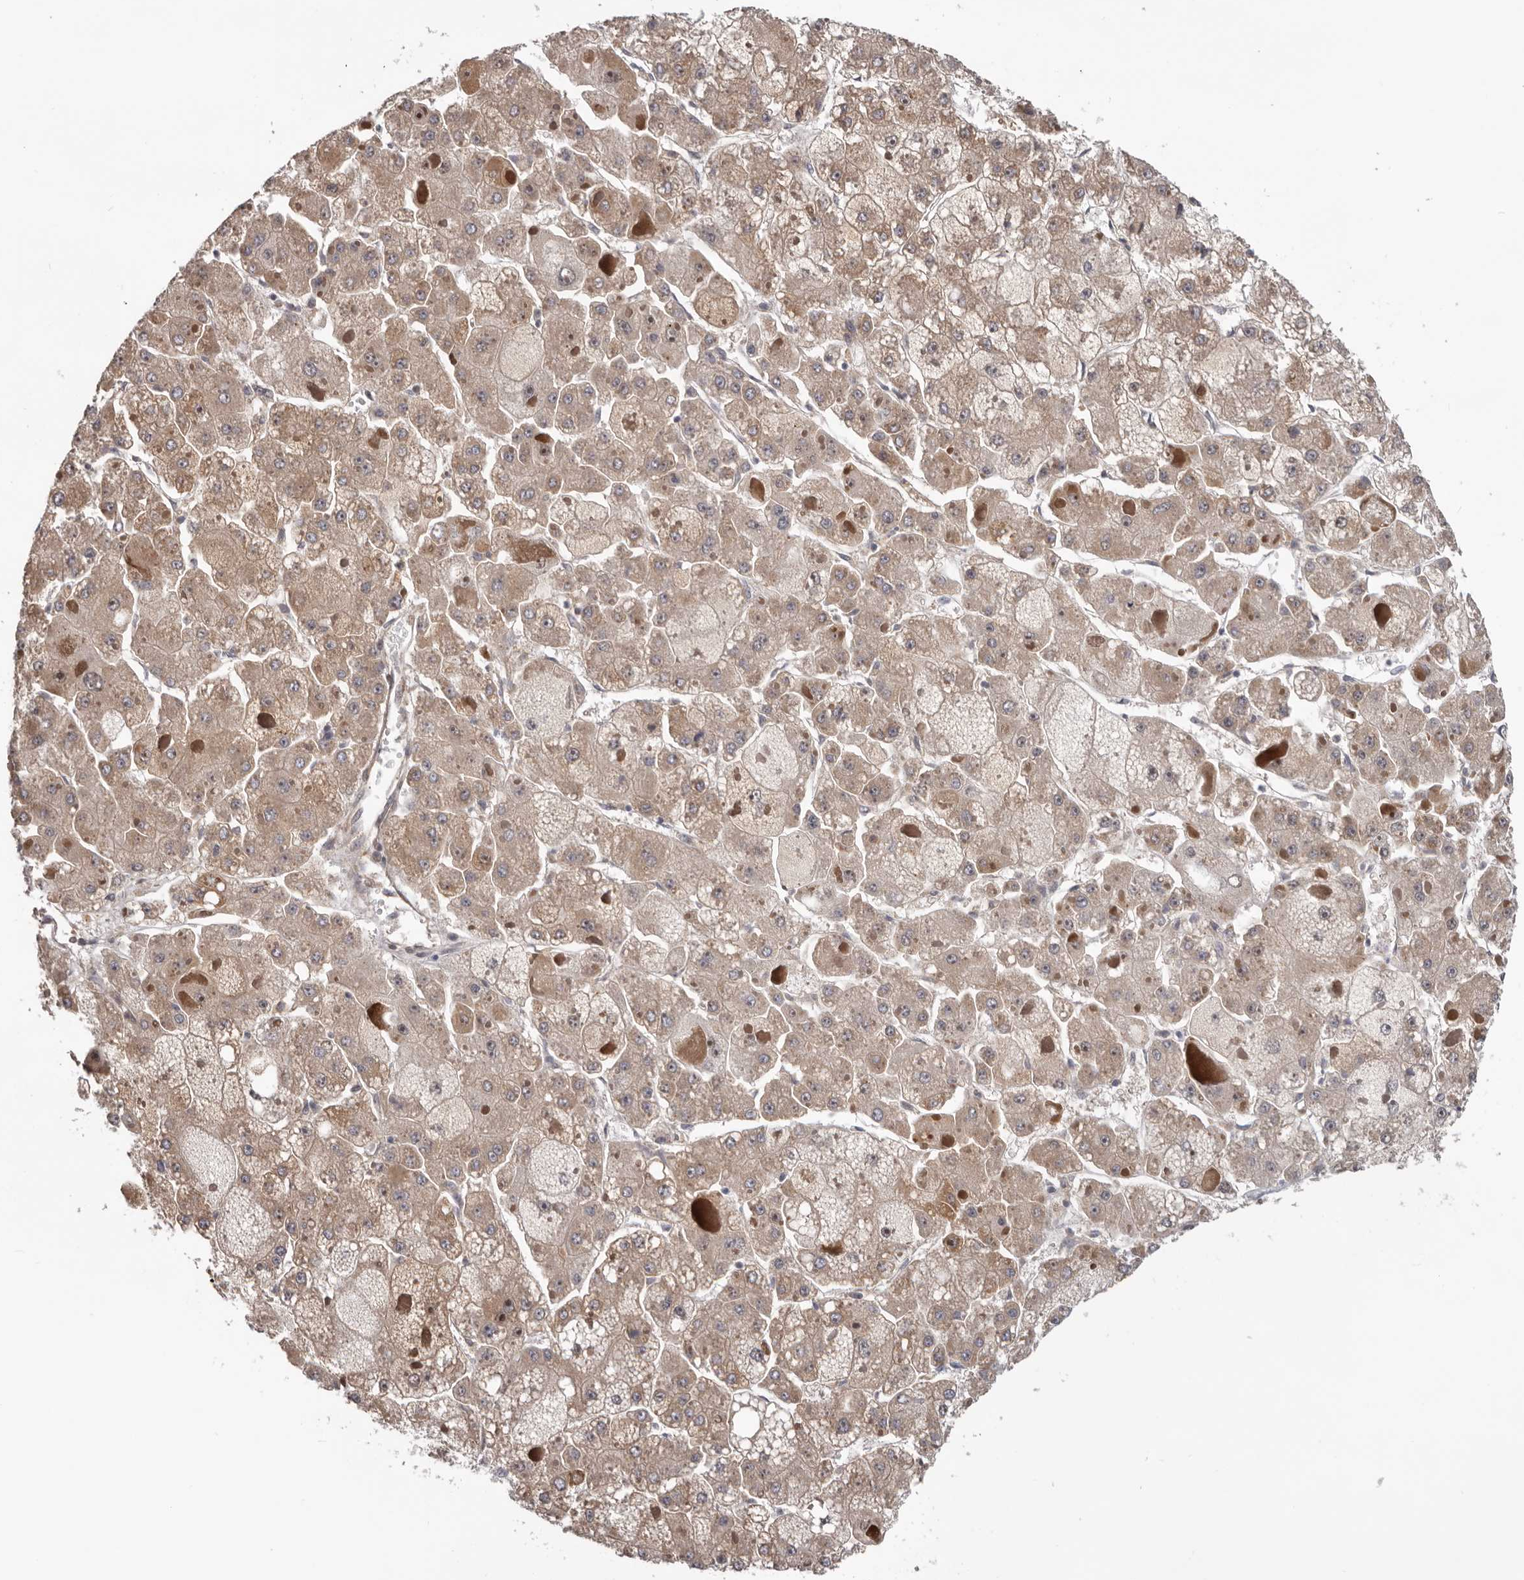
{"staining": {"intensity": "weak", "quantity": ">75%", "location": "cytoplasmic/membranous"}, "tissue": "liver cancer", "cell_type": "Tumor cells", "image_type": "cancer", "snomed": [{"axis": "morphology", "description": "Carcinoma, Hepatocellular, NOS"}, {"axis": "topography", "description": "Liver"}], "caption": "Immunohistochemical staining of hepatocellular carcinoma (liver) displays low levels of weak cytoplasmic/membranous staining in approximately >75% of tumor cells.", "gene": "HINT3", "patient": {"sex": "female", "age": 73}}